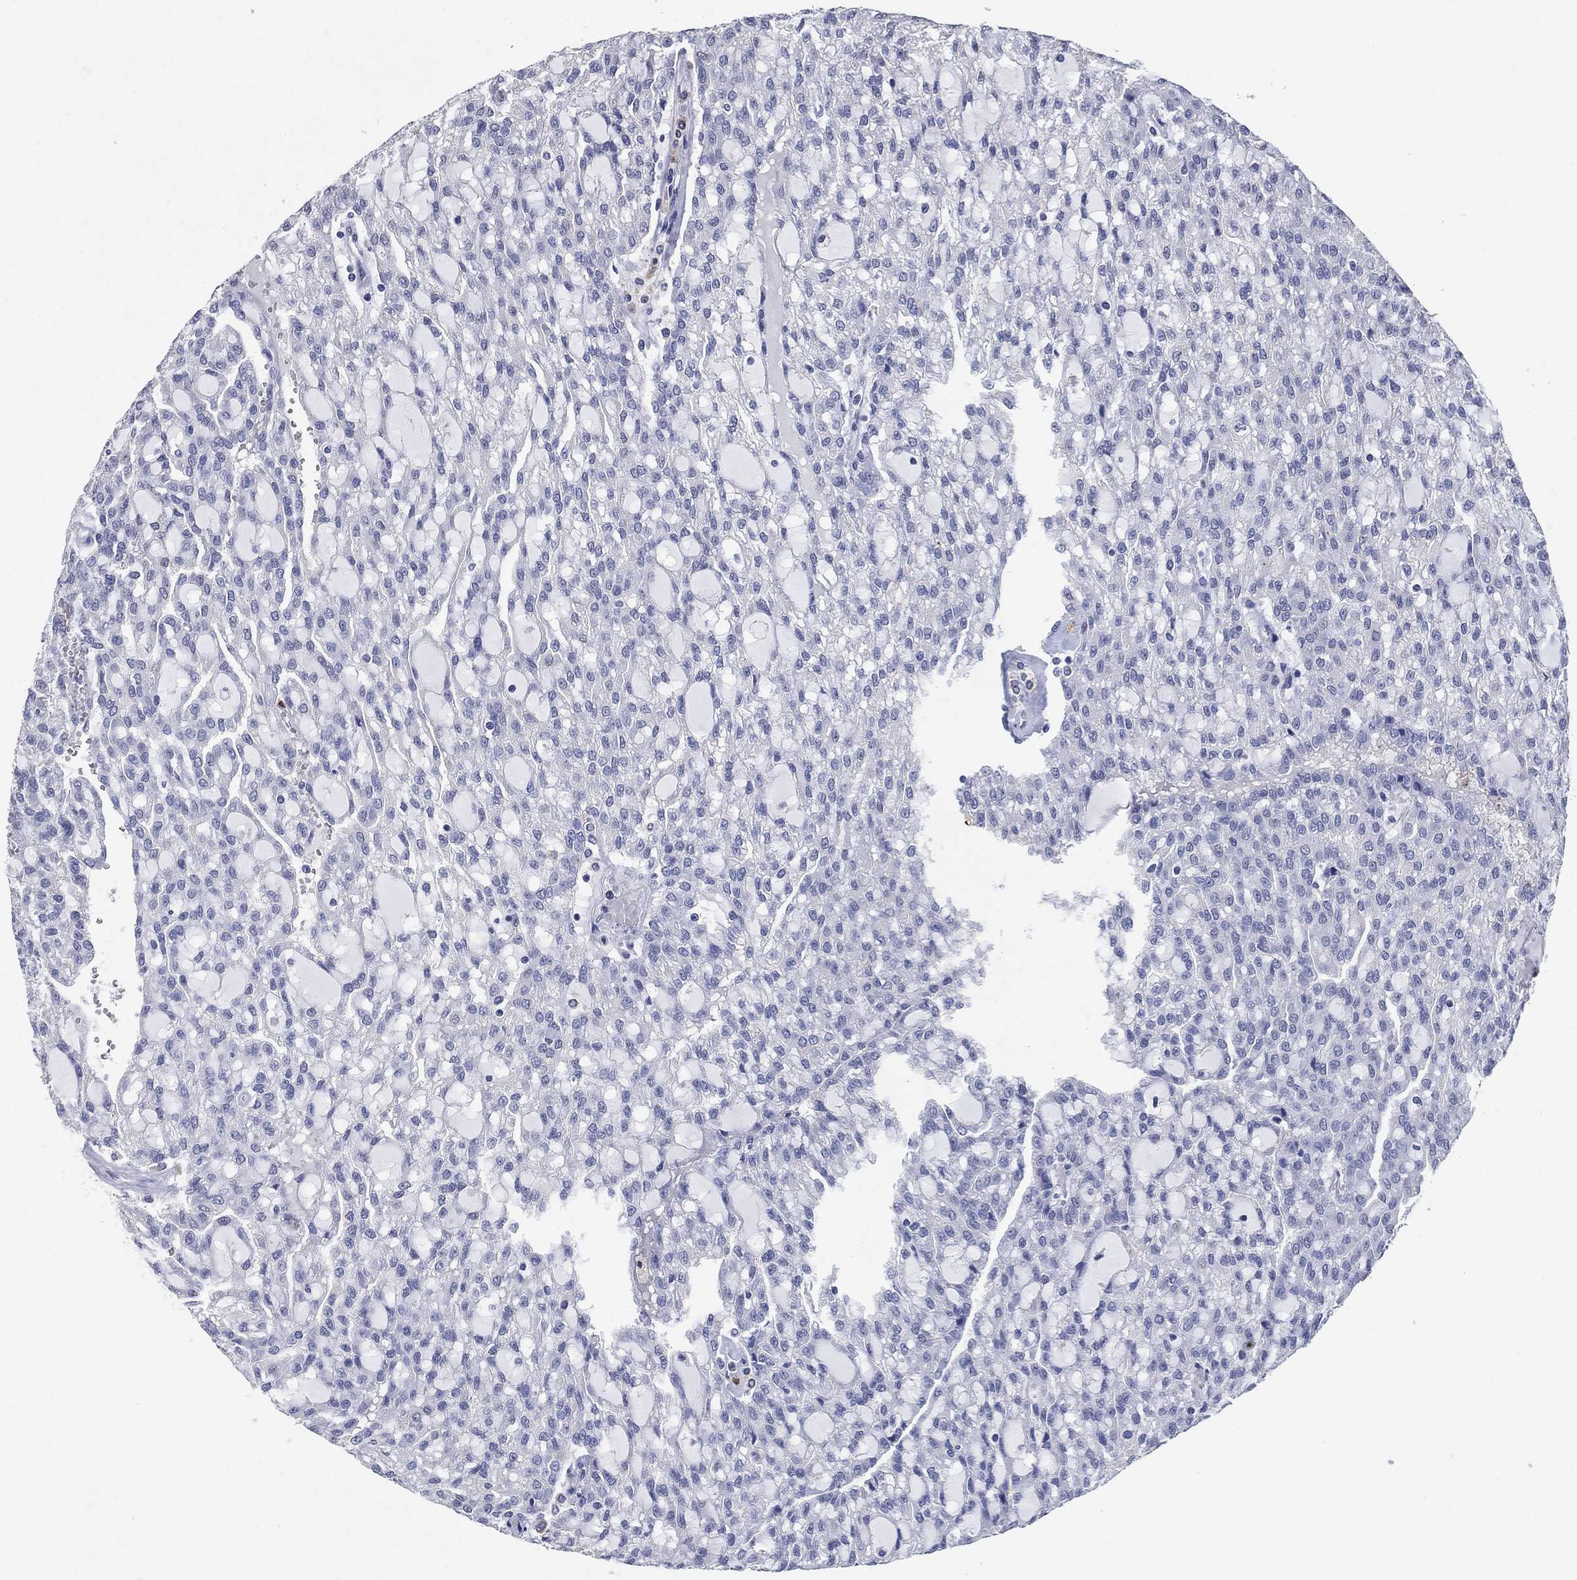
{"staining": {"intensity": "negative", "quantity": "none", "location": "none"}, "tissue": "renal cancer", "cell_type": "Tumor cells", "image_type": "cancer", "snomed": [{"axis": "morphology", "description": "Adenocarcinoma, NOS"}, {"axis": "topography", "description": "Kidney"}], "caption": "This is an IHC image of renal cancer. There is no staining in tumor cells.", "gene": "FSCN2", "patient": {"sex": "male", "age": 63}}